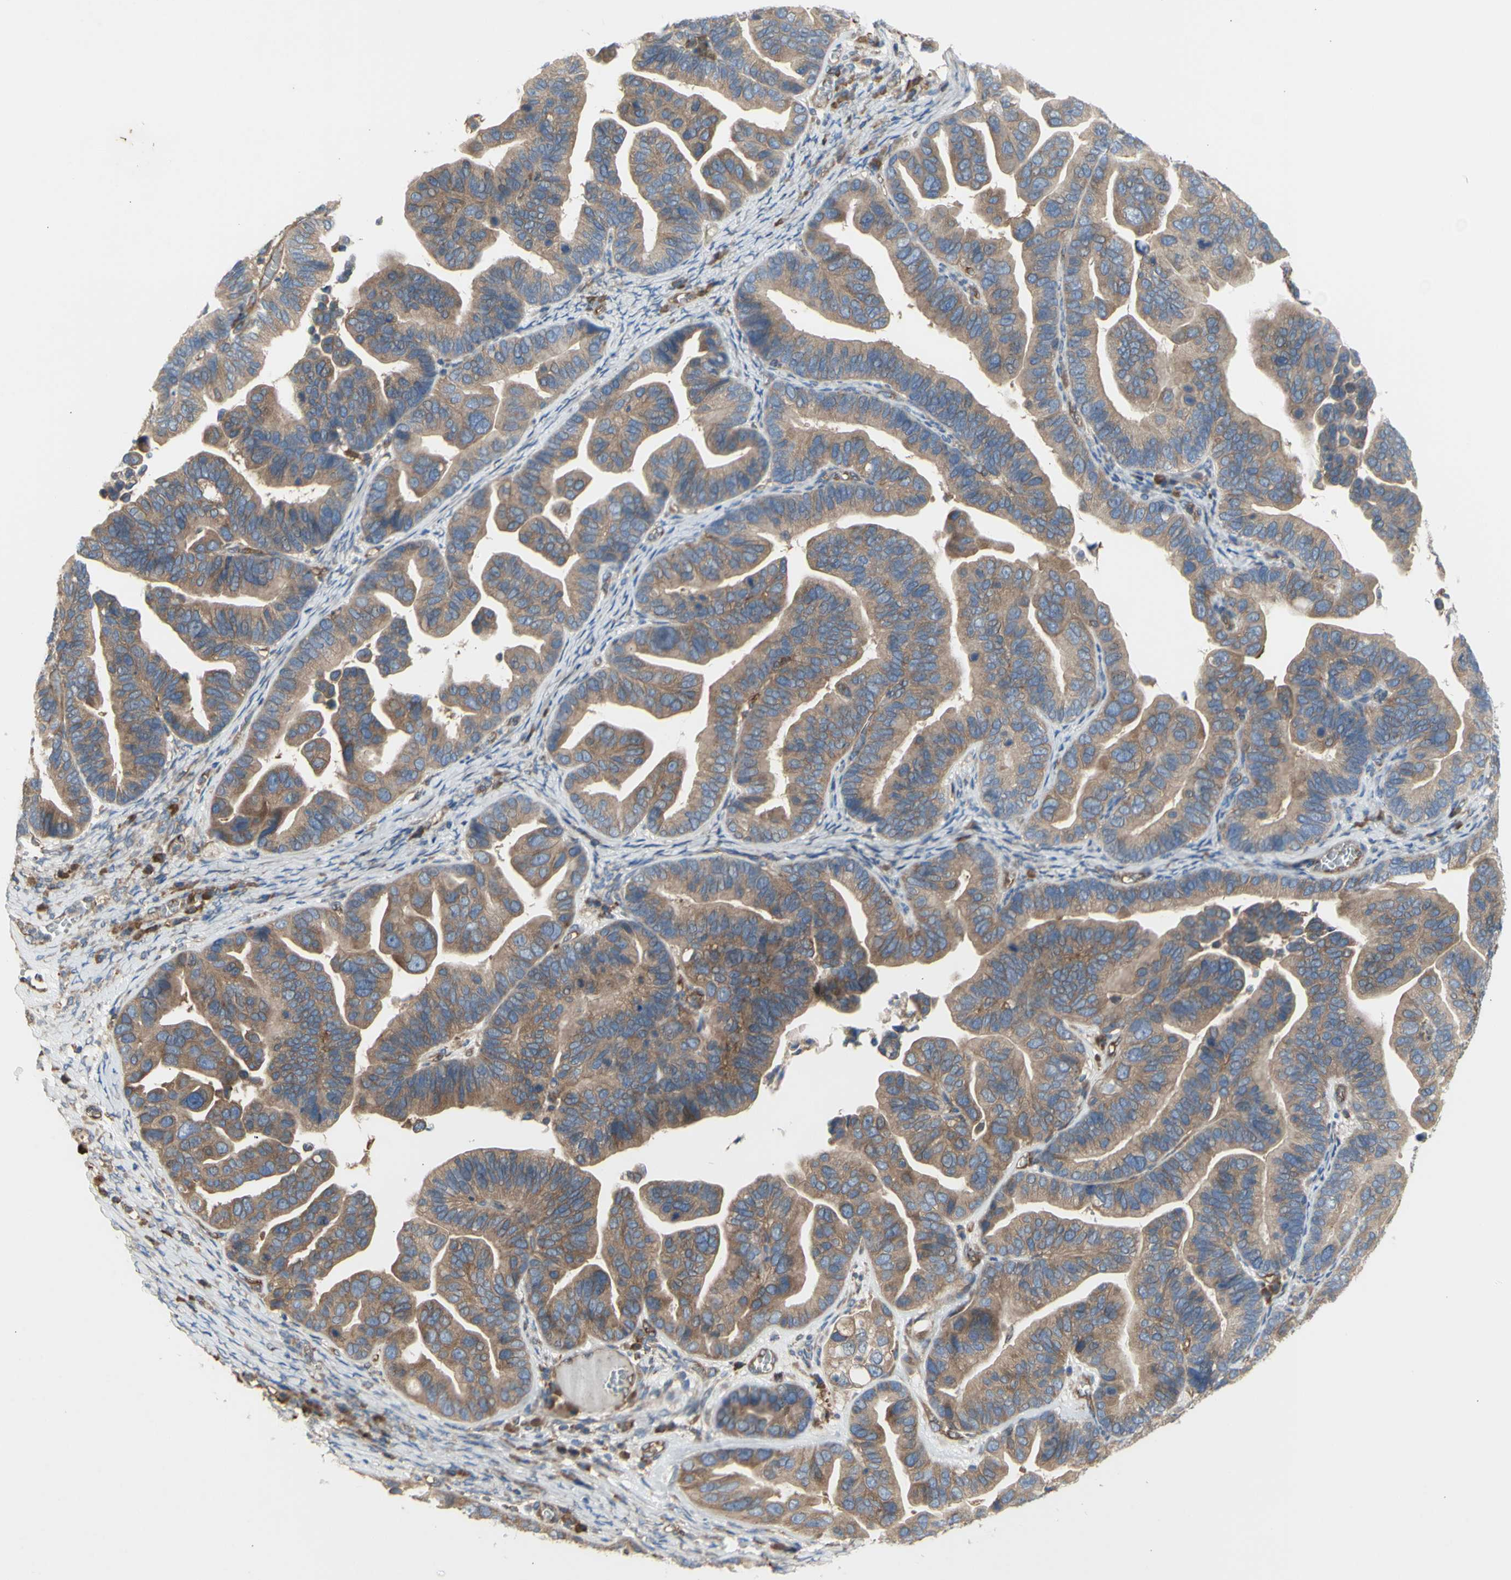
{"staining": {"intensity": "moderate", "quantity": ">75%", "location": "cytoplasmic/membranous"}, "tissue": "ovarian cancer", "cell_type": "Tumor cells", "image_type": "cancer", "snomed": [{"axis": "morphology", "description": "Cystadenocarcinoma, serous, NOS"}, {"axis": "topography", "description": "Ovary"}], "caption": "Immunohistochemical staining of human ovarian cancer shows medium levels of moderate cytoplasmic/membranous protein staining in about >75% of tumor cells.", "gene": "KLC1", "patient": {"sex": "female", "age": 56}}